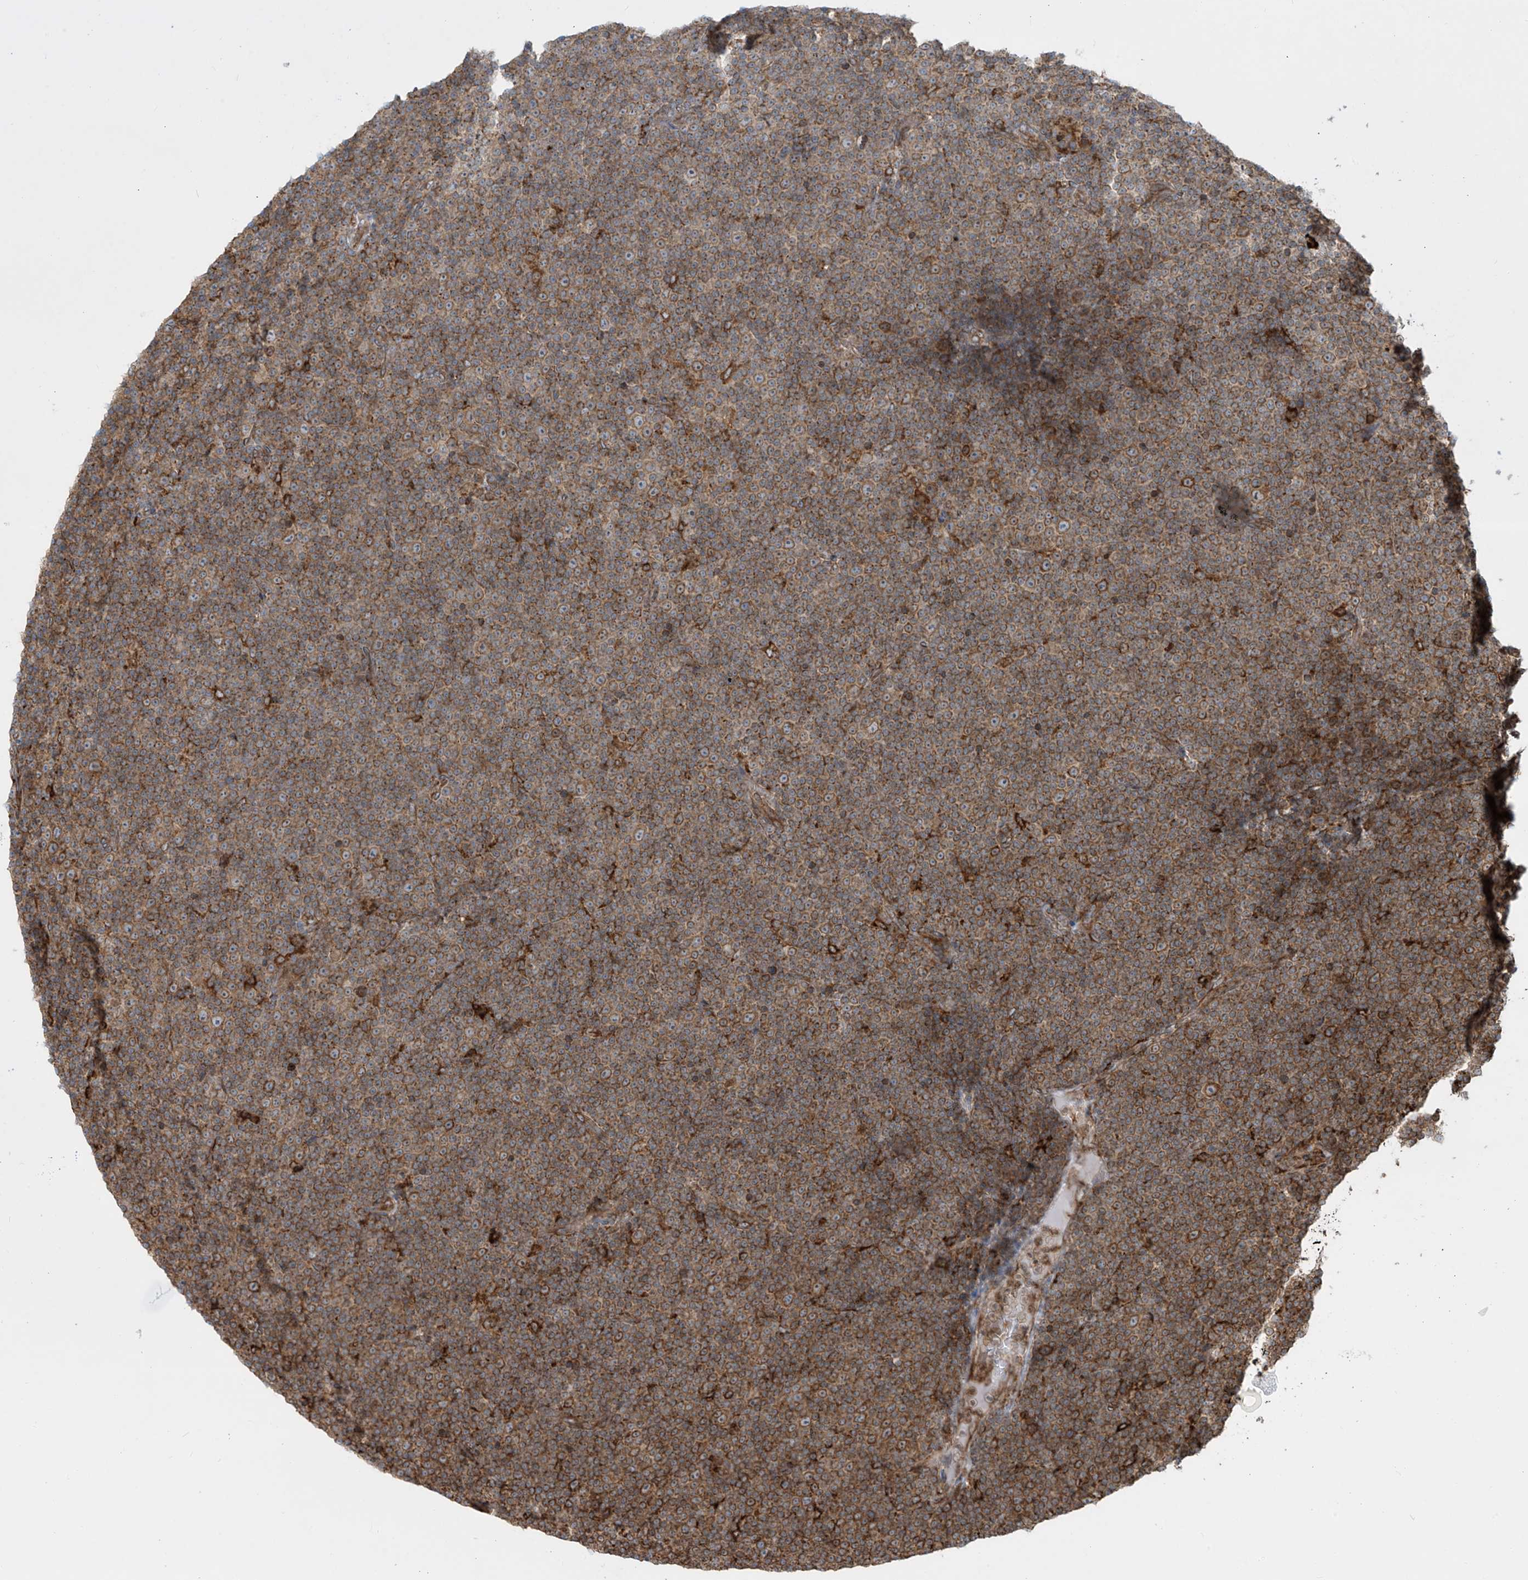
{"staining": {"intensity": "moderate", "quantity": ">75%", "location": "cytoplasmic/membranous"}, "tissue": "lymphoma", "cell_type": "Tumor cells", "image_type": "cancer", "snomed": [{"axis": "morphology", "description": "Malignant lymphoma, non-Hodgkin's type, Low grade"}, {"axis": "topography", "description": "Lymph node"}], "caption": "This image displays IHC staining of human lymphoma, with medium moderate cytoplasmic/membranous staining in approximately >75% of tumor cells.", "gene": "MX1", "patient": {"sex": "female", "age": 67}}